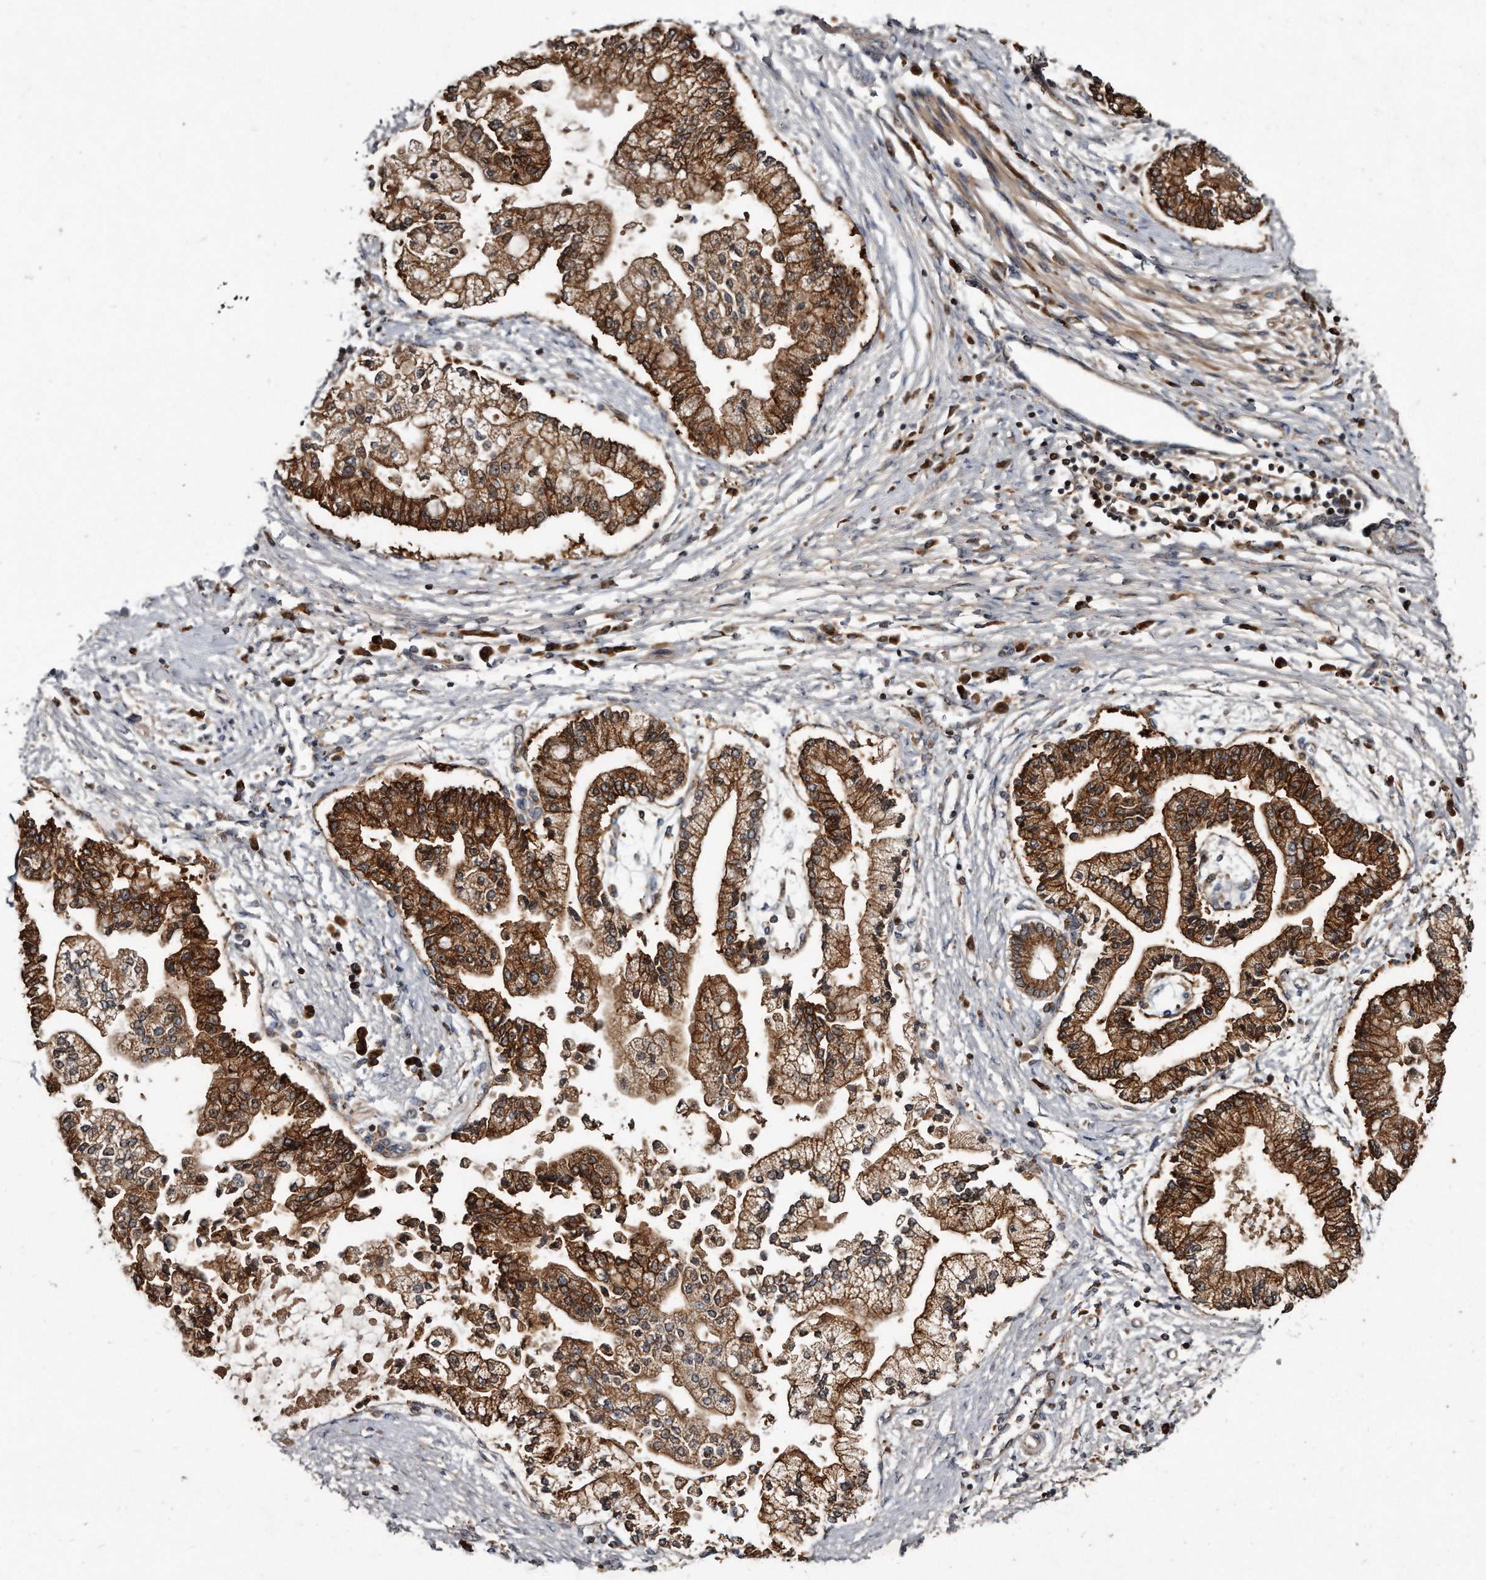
{"staining": {"intensity": "strong", "quantity": ">75%", "location": "cytoplasmic/membranous"}, "tissue": "liver cancer", "cell_type": "Tumor cells", "image_type": "cancer", "snomed": [{"axis": "morphology", "description": "Cholangiocarcinoma"}, {"axis": "topography", "description": "Liver"}], "caption": "Immunohistochemistry (DAB (3,3'-diaminobenzidine)) staining of cholangiocarcinoma (liver) demonstrates strong cytoplasmic/membranous protein positivity in approximately >75% of tumor cells.", "gene": "FAM136A", "patient": {"sex": "male", "age": 50}}